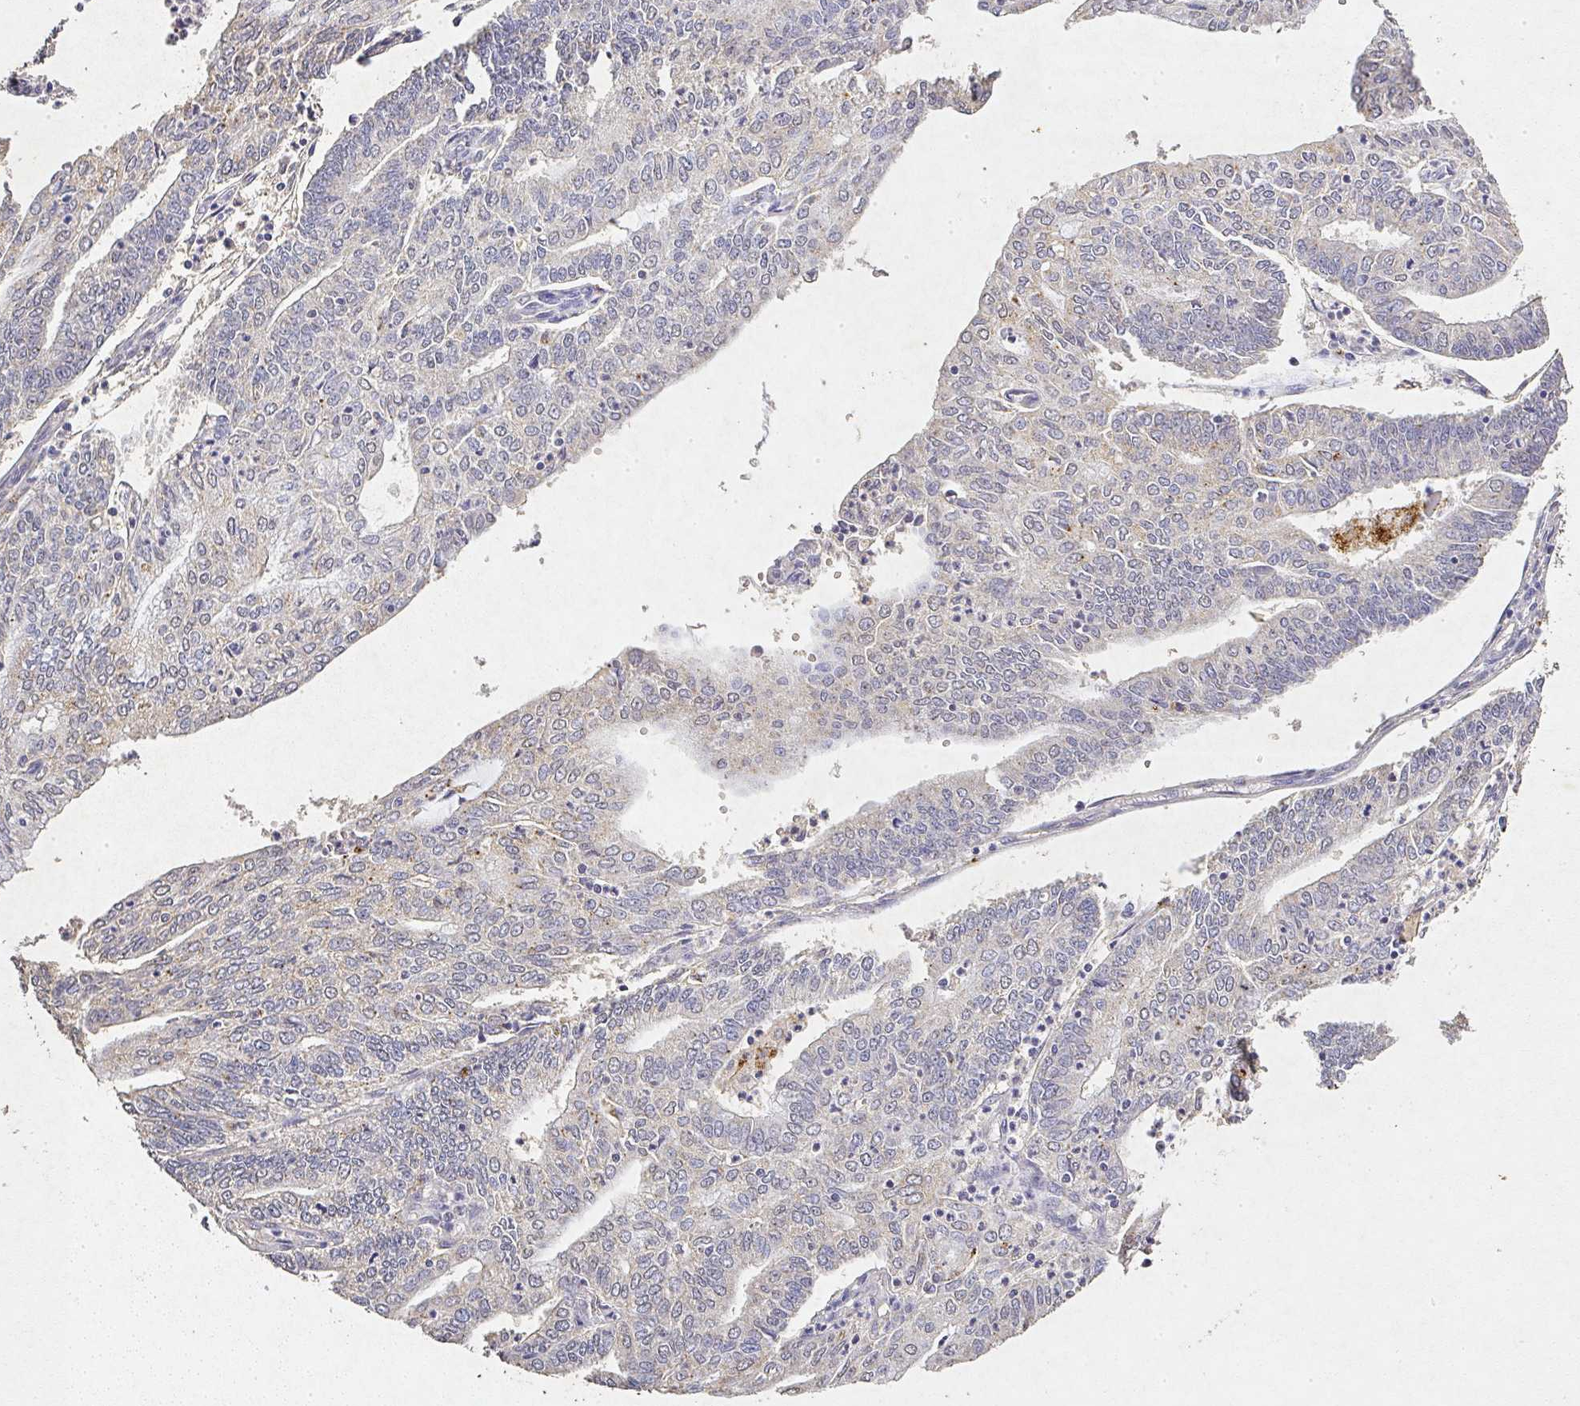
{"staining": {"intensity": "negative", "quantity": "none", "location": "none"}, "tissue": "endometrial cancer", "cell_type": "Tumor cells", "image_type": "cancer", "snomed": [{"axis": "morphology", "description": "Adenocarcinoma, NOS"}, {"axis": "topography", "description": "Endometrium"}], "caption": "Tumor cells are negative for protein expression in human endometrial cancer.", "gene": "RPS2", "patient": {"sex": "female", "age": 61}}